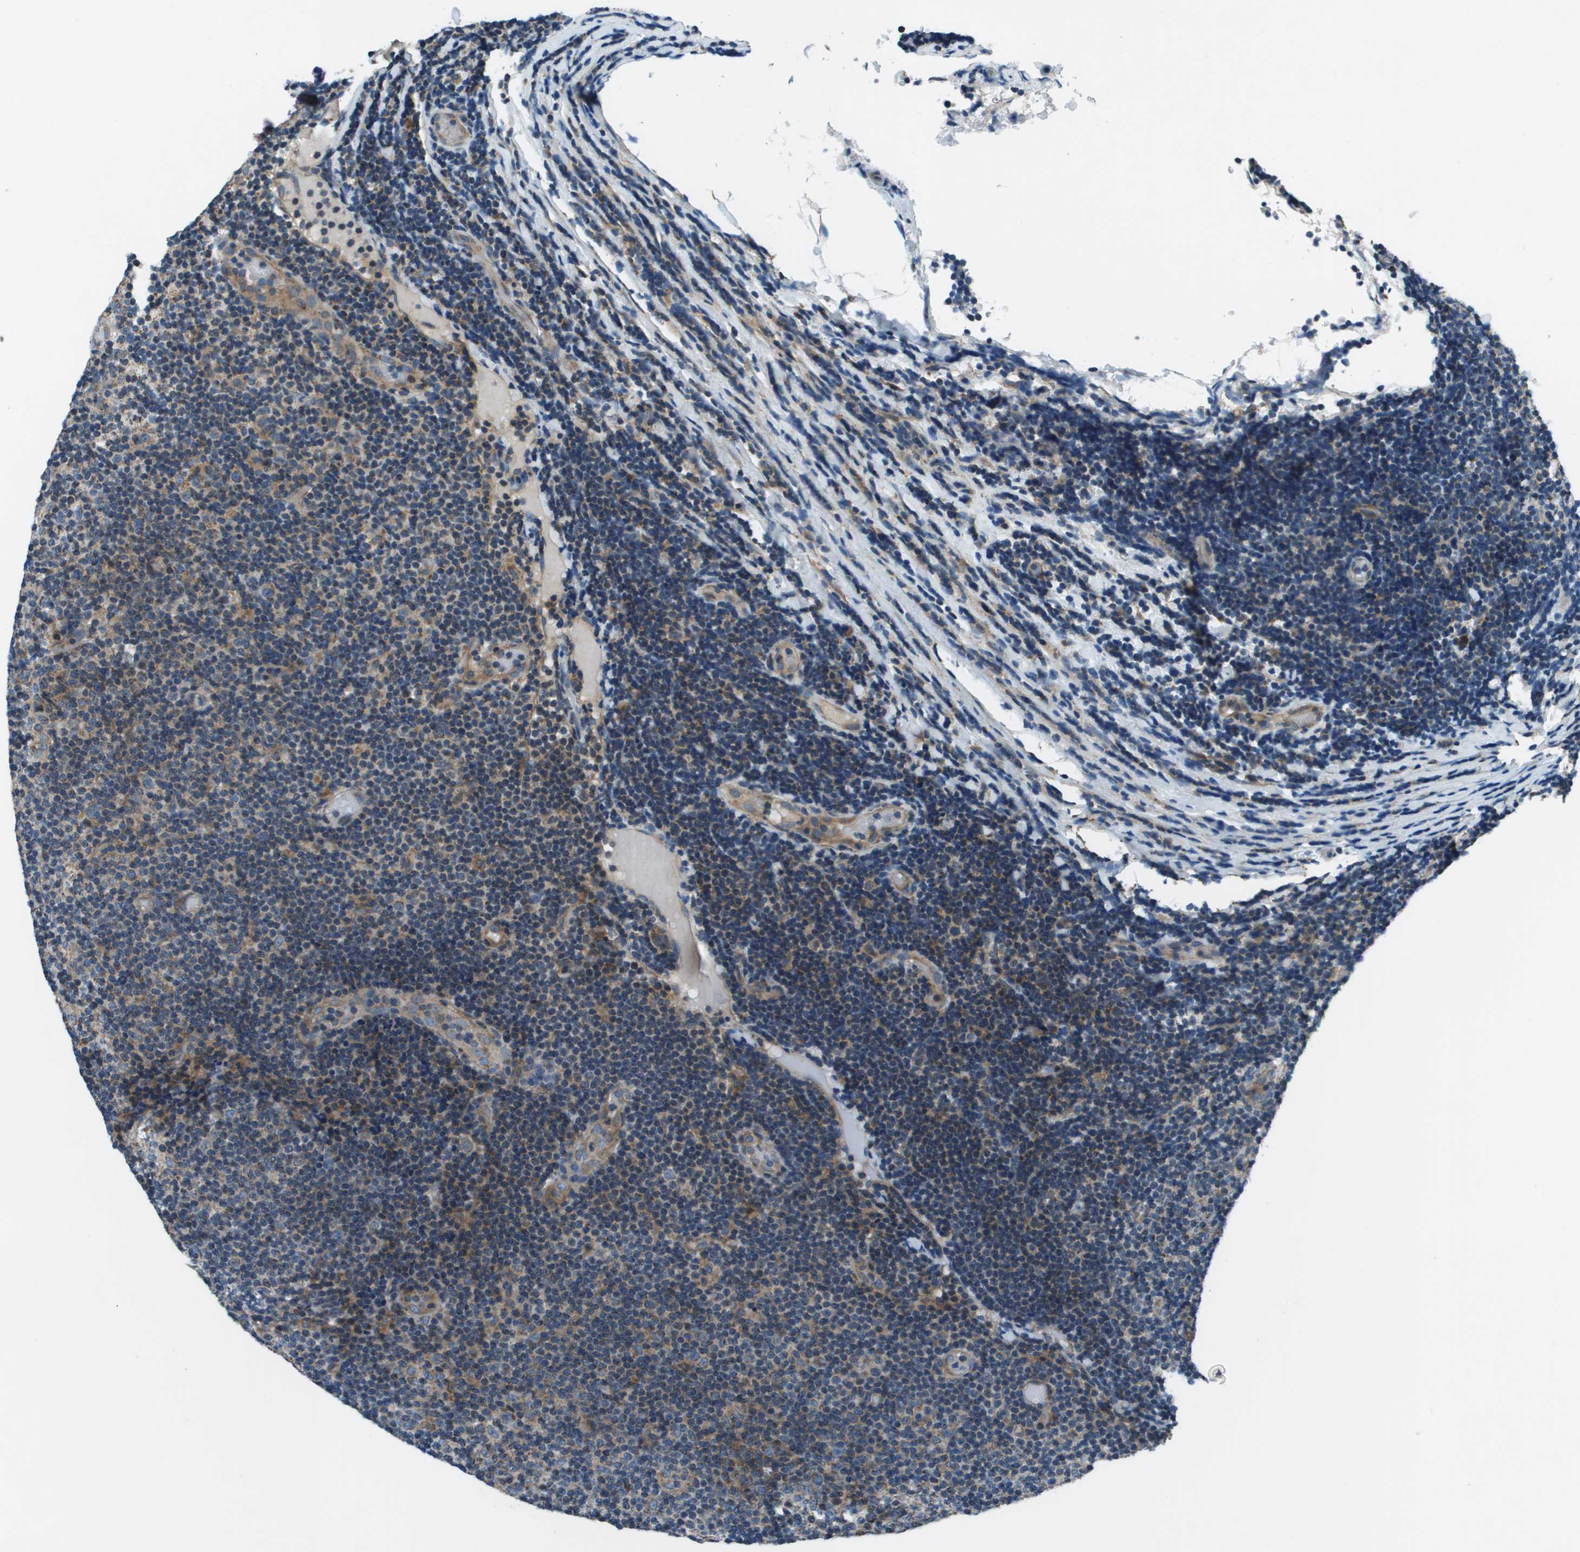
{"staining": {"intensity": "moderate", "quantity": "<25%", "location": "cytoplasmic/membranous"}, "tissue": "lymphoma", "cell_type": "Tumor cells", "image_type": "cancer", "snomed": [{"axis": "morphology", "description": "Malignant lymphoma, non-Hodgkin's type, Low grade"}, {"axis": "topography", "description": "Lymph node"}], "caption": "Low-grade malignant lymphoma, non-Hodgkin's type tissue displays moderate cytoplasmic/membranous positivity in approximately <25% of tumor cells", "gene": "TMEM51", "patient": {"sex": "male", "age": 83}}